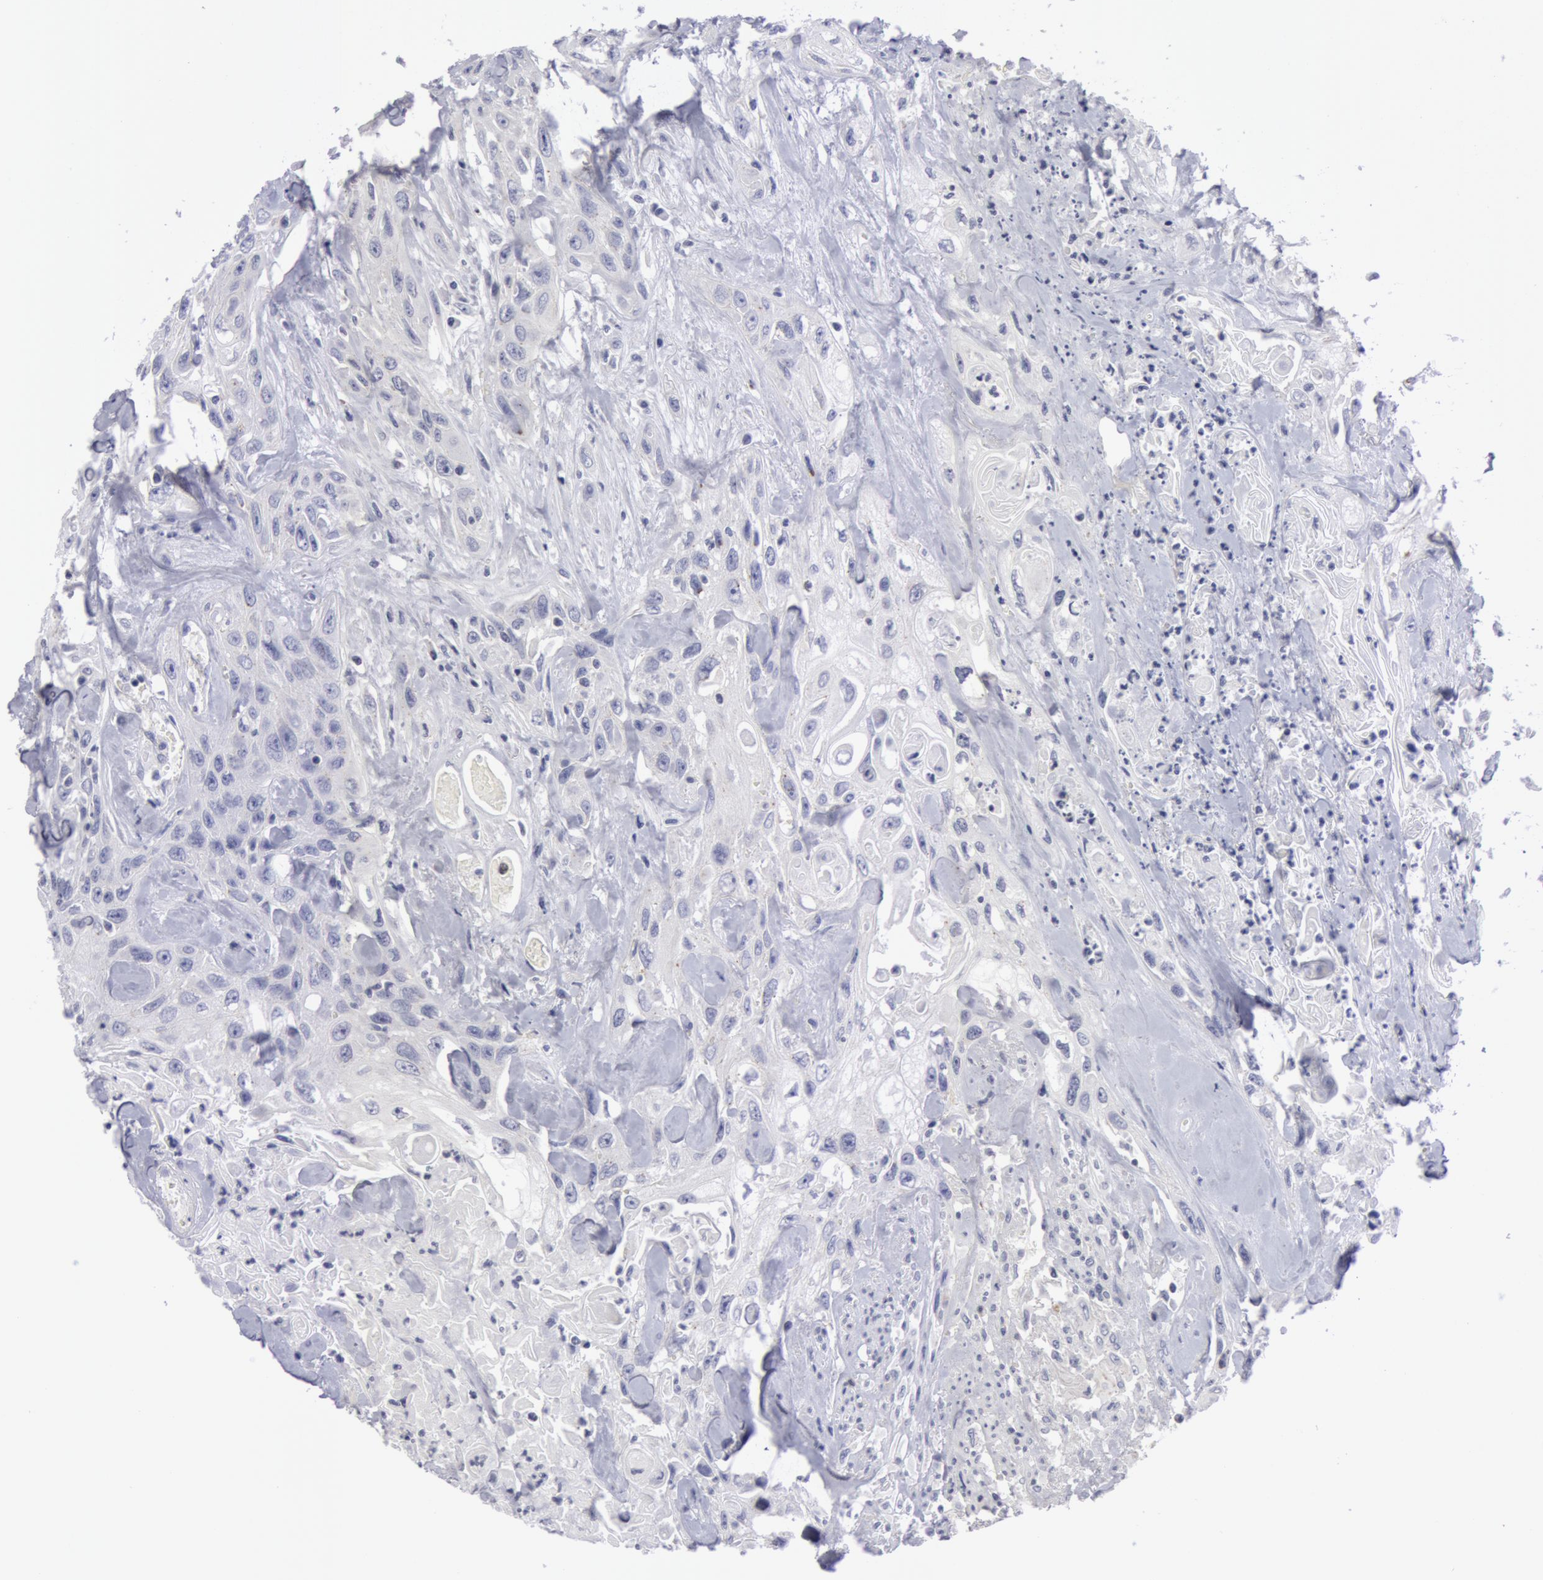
{"staining": {"intensity": "negative", "quantity": "none", "location": "none"}, "tissue": "urothelial cancer", "cell_type": "Tumor cells", "image_type": "cancer", "snomed": [{"axis": "morphology", "description": "Urothelial carcinoma, High grade"}, {"axis": "topography", "description": "Urinary bladder"}], "caption": "Immunohistochemistry (IHC) photomicrograph of human urothelial carcinoma (high-grade) stained for a protein (brown), which shows no staining in tumor cells.", "gene": "NLGN4X", "patient": {"sex": "female", "age": 84}}